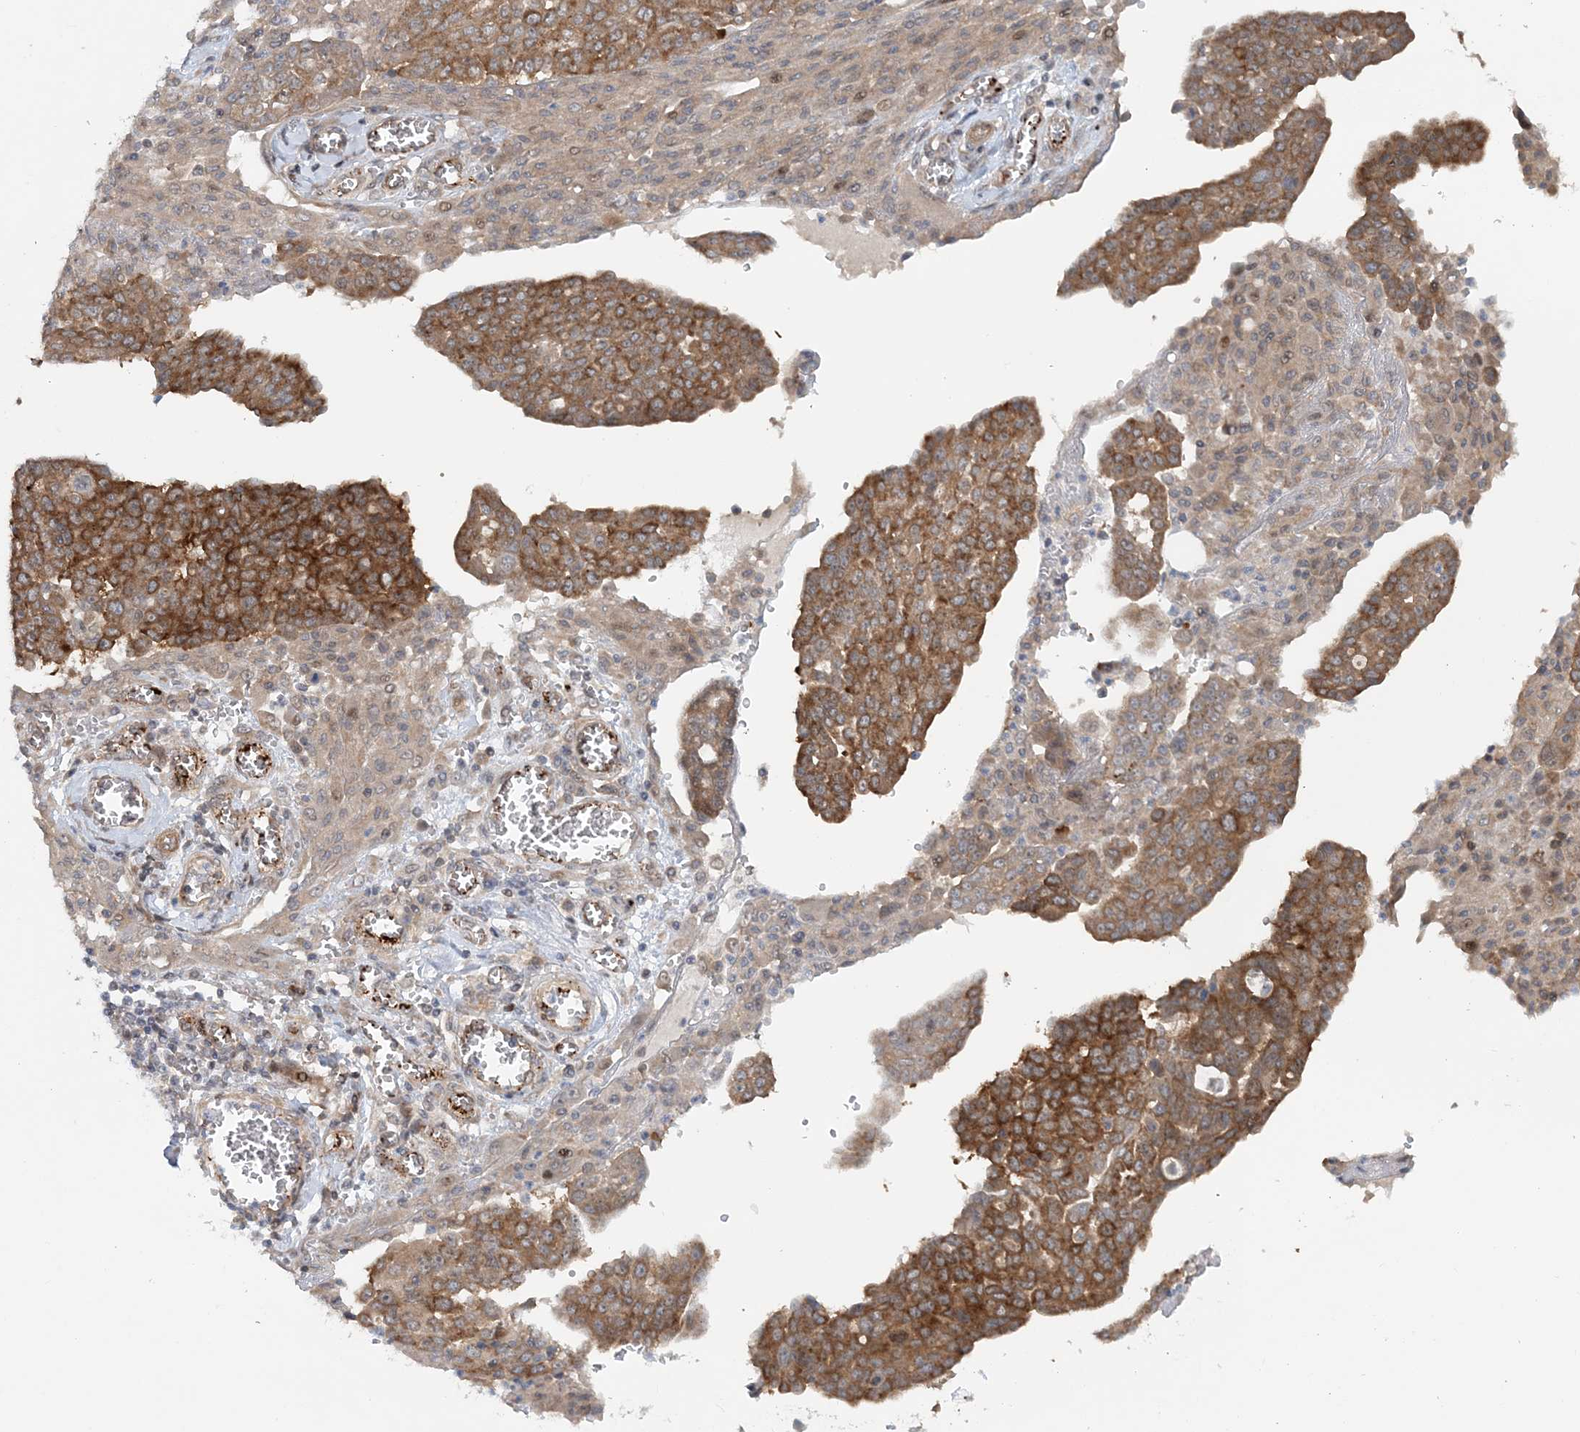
{"staining": {"intensity": "moderate", "quantity": ">75%", "location": "cytoplasmic/membranous"}, "tissue": "ovarian cancer", "cell_type": "Tumor cells", "image_type": "cancer", "snomed": [{"axis": "morphology", "description": "Cystadenocarcinoma, serous, NOS"}, {"axis": "topography", "description": "Soft tissue"}, {"axis": "topography", "description": "Ovary"}], "caption": "A histopathology image showing moderate cytoplasmic/membranous expression in approximately >75% of tumor cells in ovarian cancer (serous cystadenocarcinoma), as visualized by brown immunohistochemical staining.", "gene": "GEMIN5", "patient": {"sex": "female", "age": 57}}